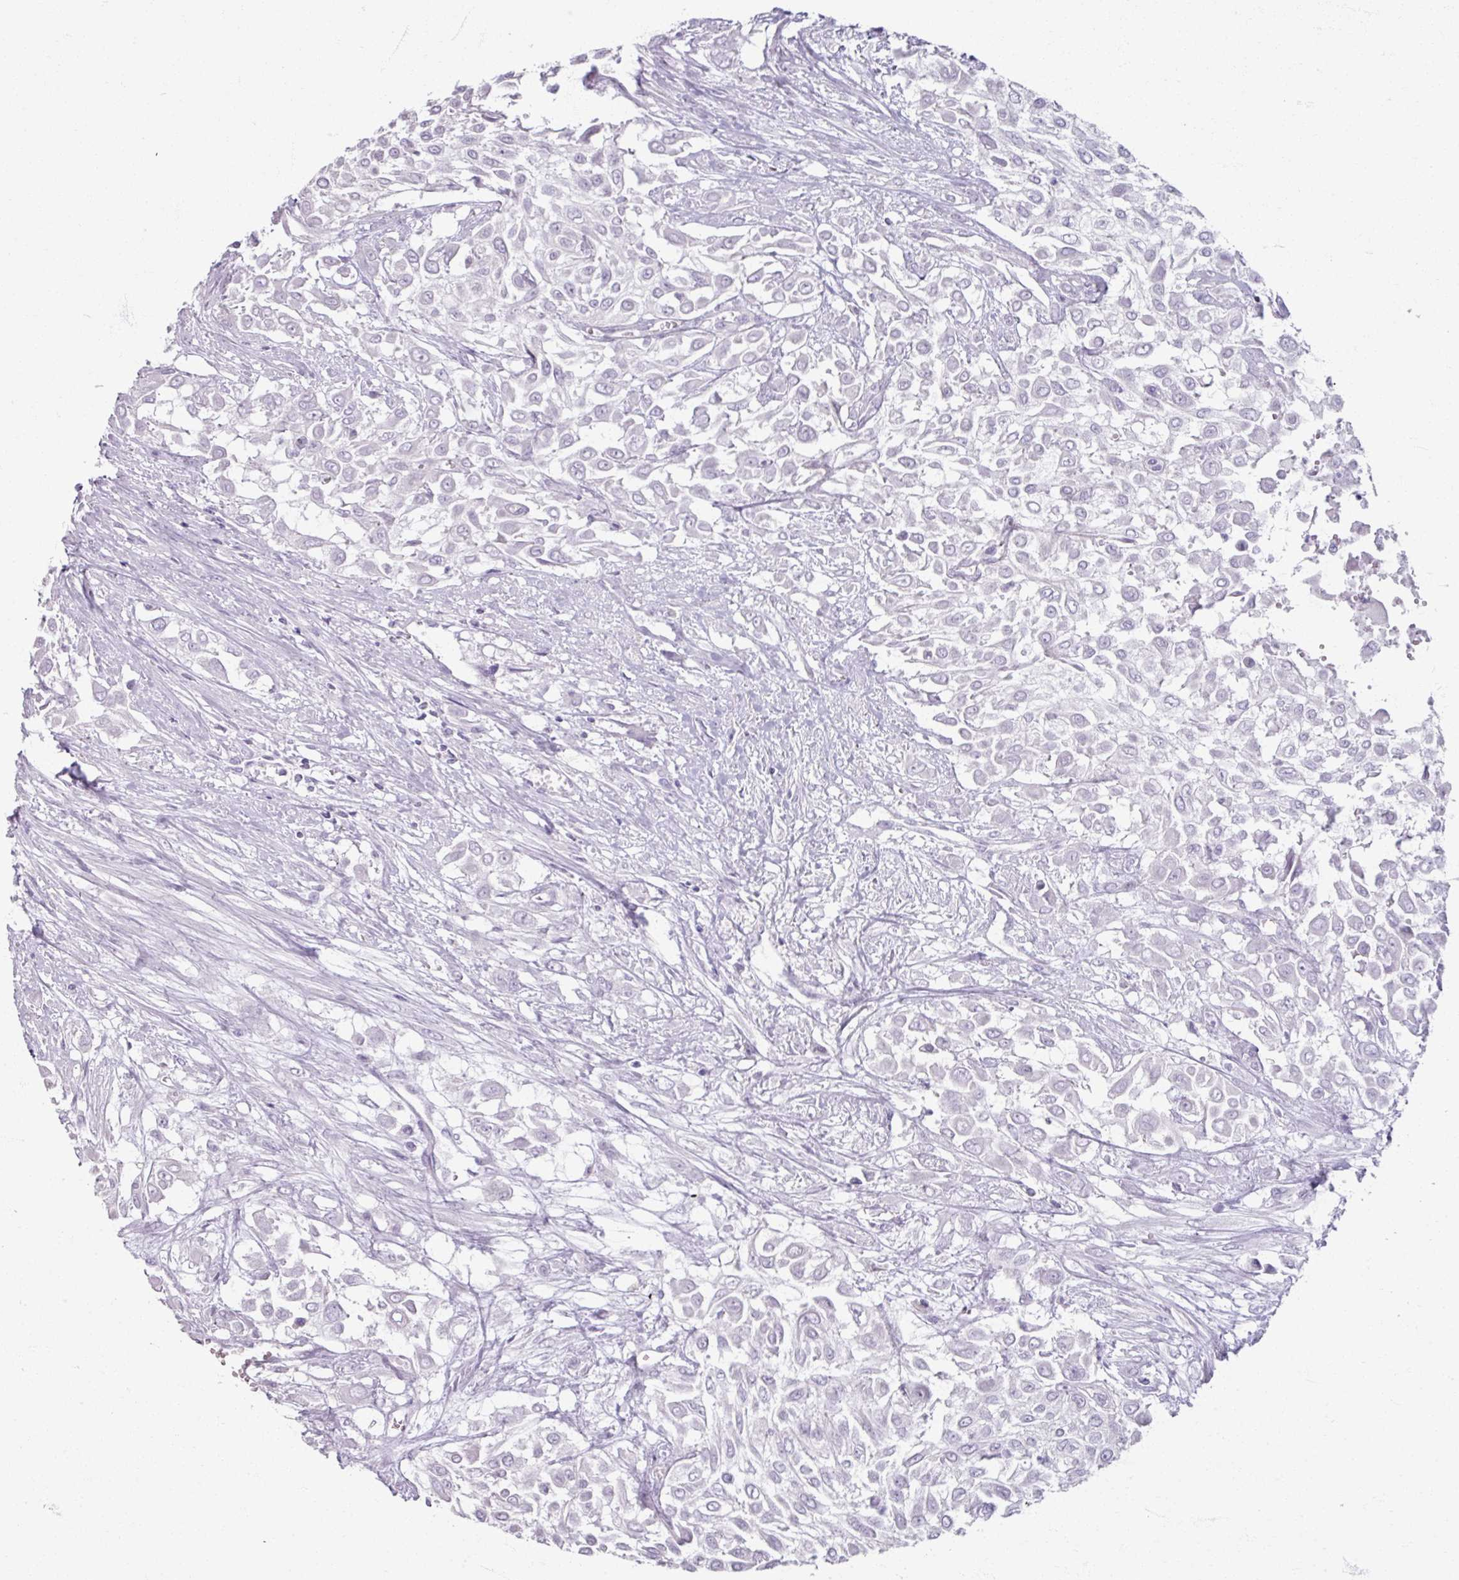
{"staining": {"intensity": "negative", "quantity": "none", "location": "none"}, "tissue": "urothelial cancer", "cell_type": "Tumor cells", "image_type": "cancer", "snomed": [{"axis": "morphology", "description": "Urothelial carcinoma, High grade"}, {"axis": "topography", "description": "Urinary bladder"}], "caption": "Tumor cells are negative for brown protein staining in high-grade urothelial carcinoma.", "gene": "TG", "patient": {"sex": "male", "age": 57}}